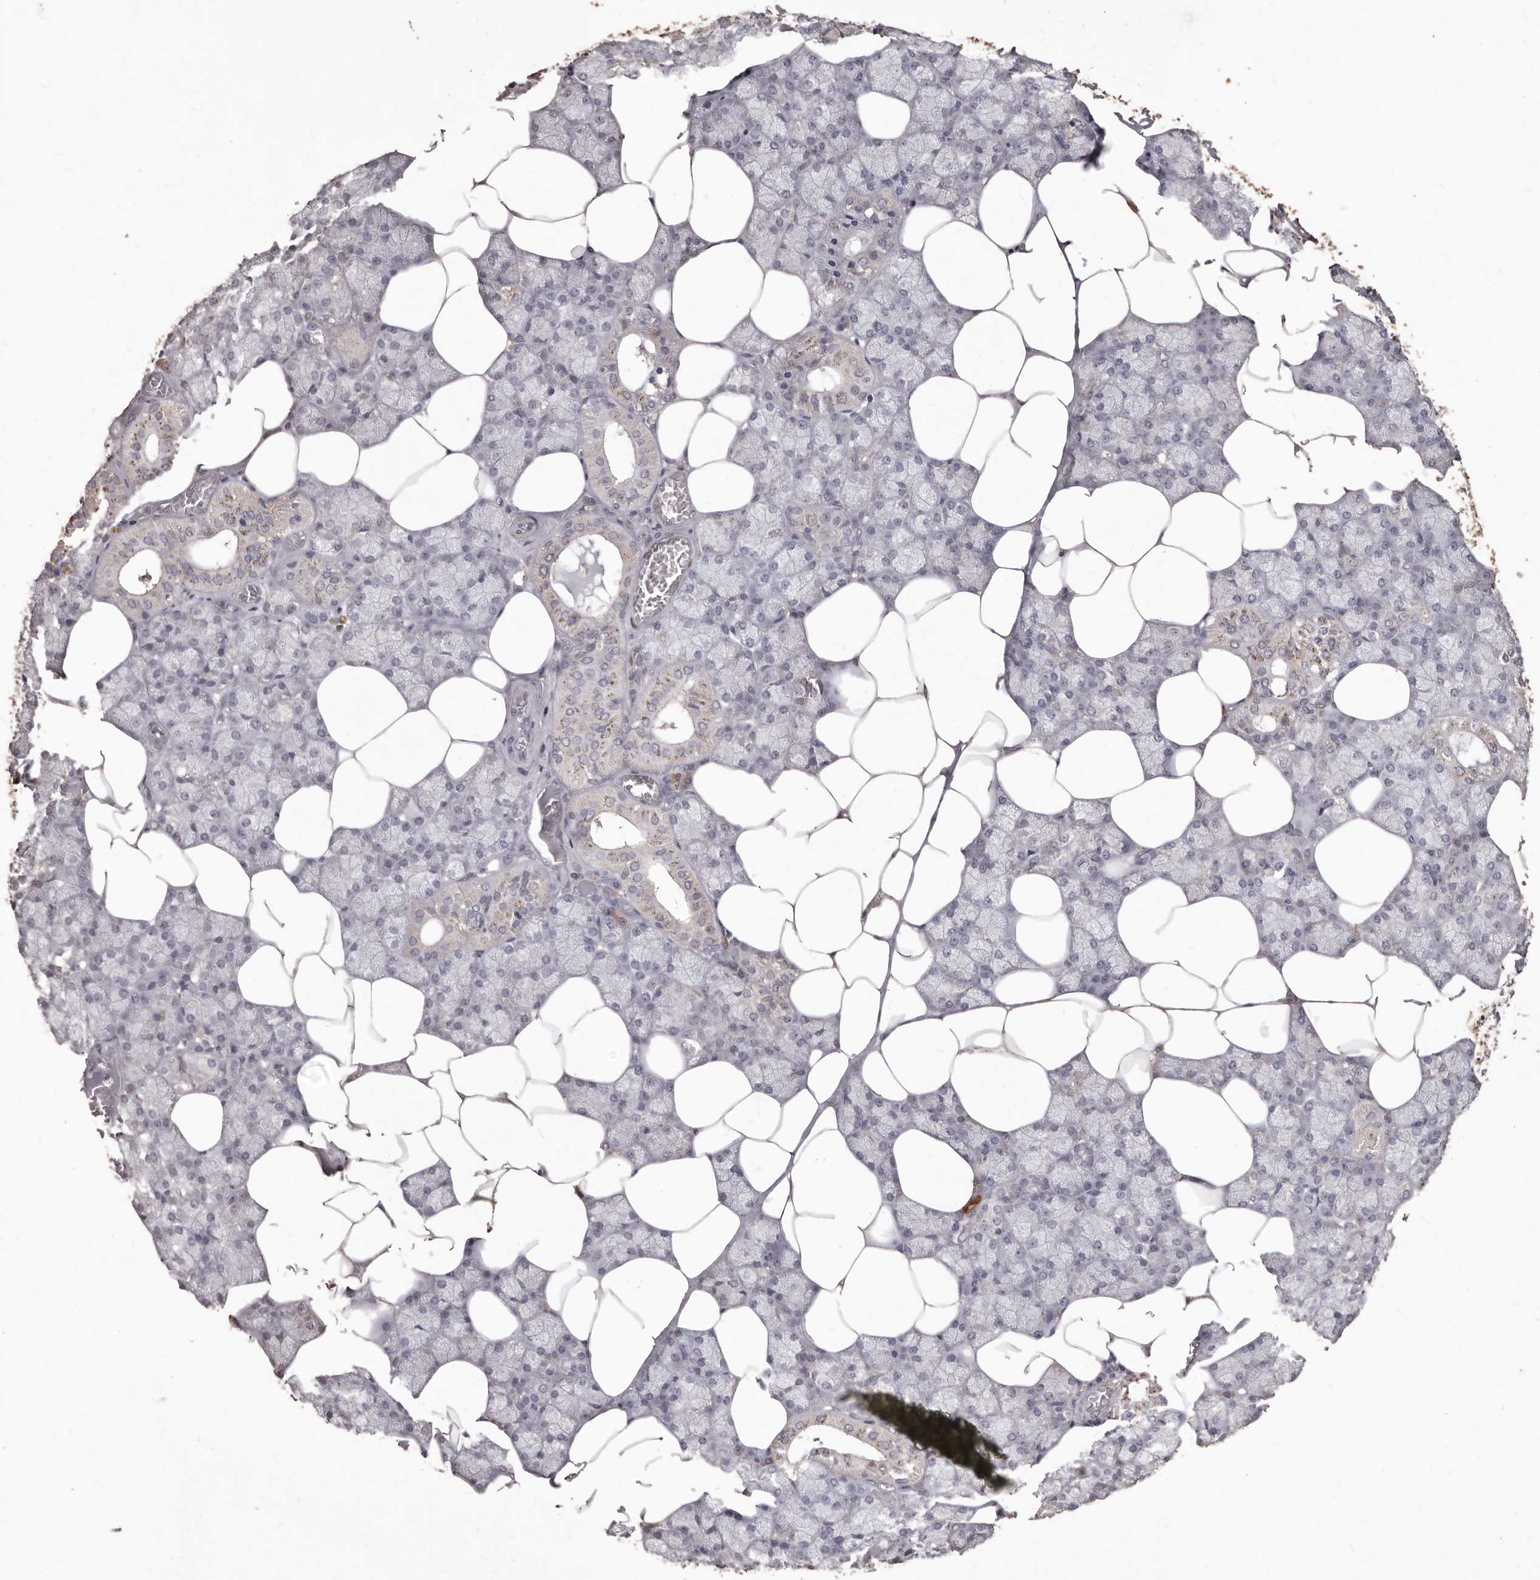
{"staining": {"intensity": "moderate", "quantity": "<25%", "location": "cytoplasmic/membranous"}, "tissue": "salivary gland", "cell_type": "Glandular cells", "image_type": "normal", "snomed": [{"axis": "morphology", "description": "Normal tissue, NOS"}, {"axis": "topography", "description": "Salivary gland"}], "caption": "This photomicrograph demonstrates immunohistochemistry (IHC) staining of benign human salivary gland, with low moderate cytoplasmic/membranous positivity in approximately <25% of glandular cells.", "gene": "PRSS27", "patient": {"sex": "male", "age": 62}}